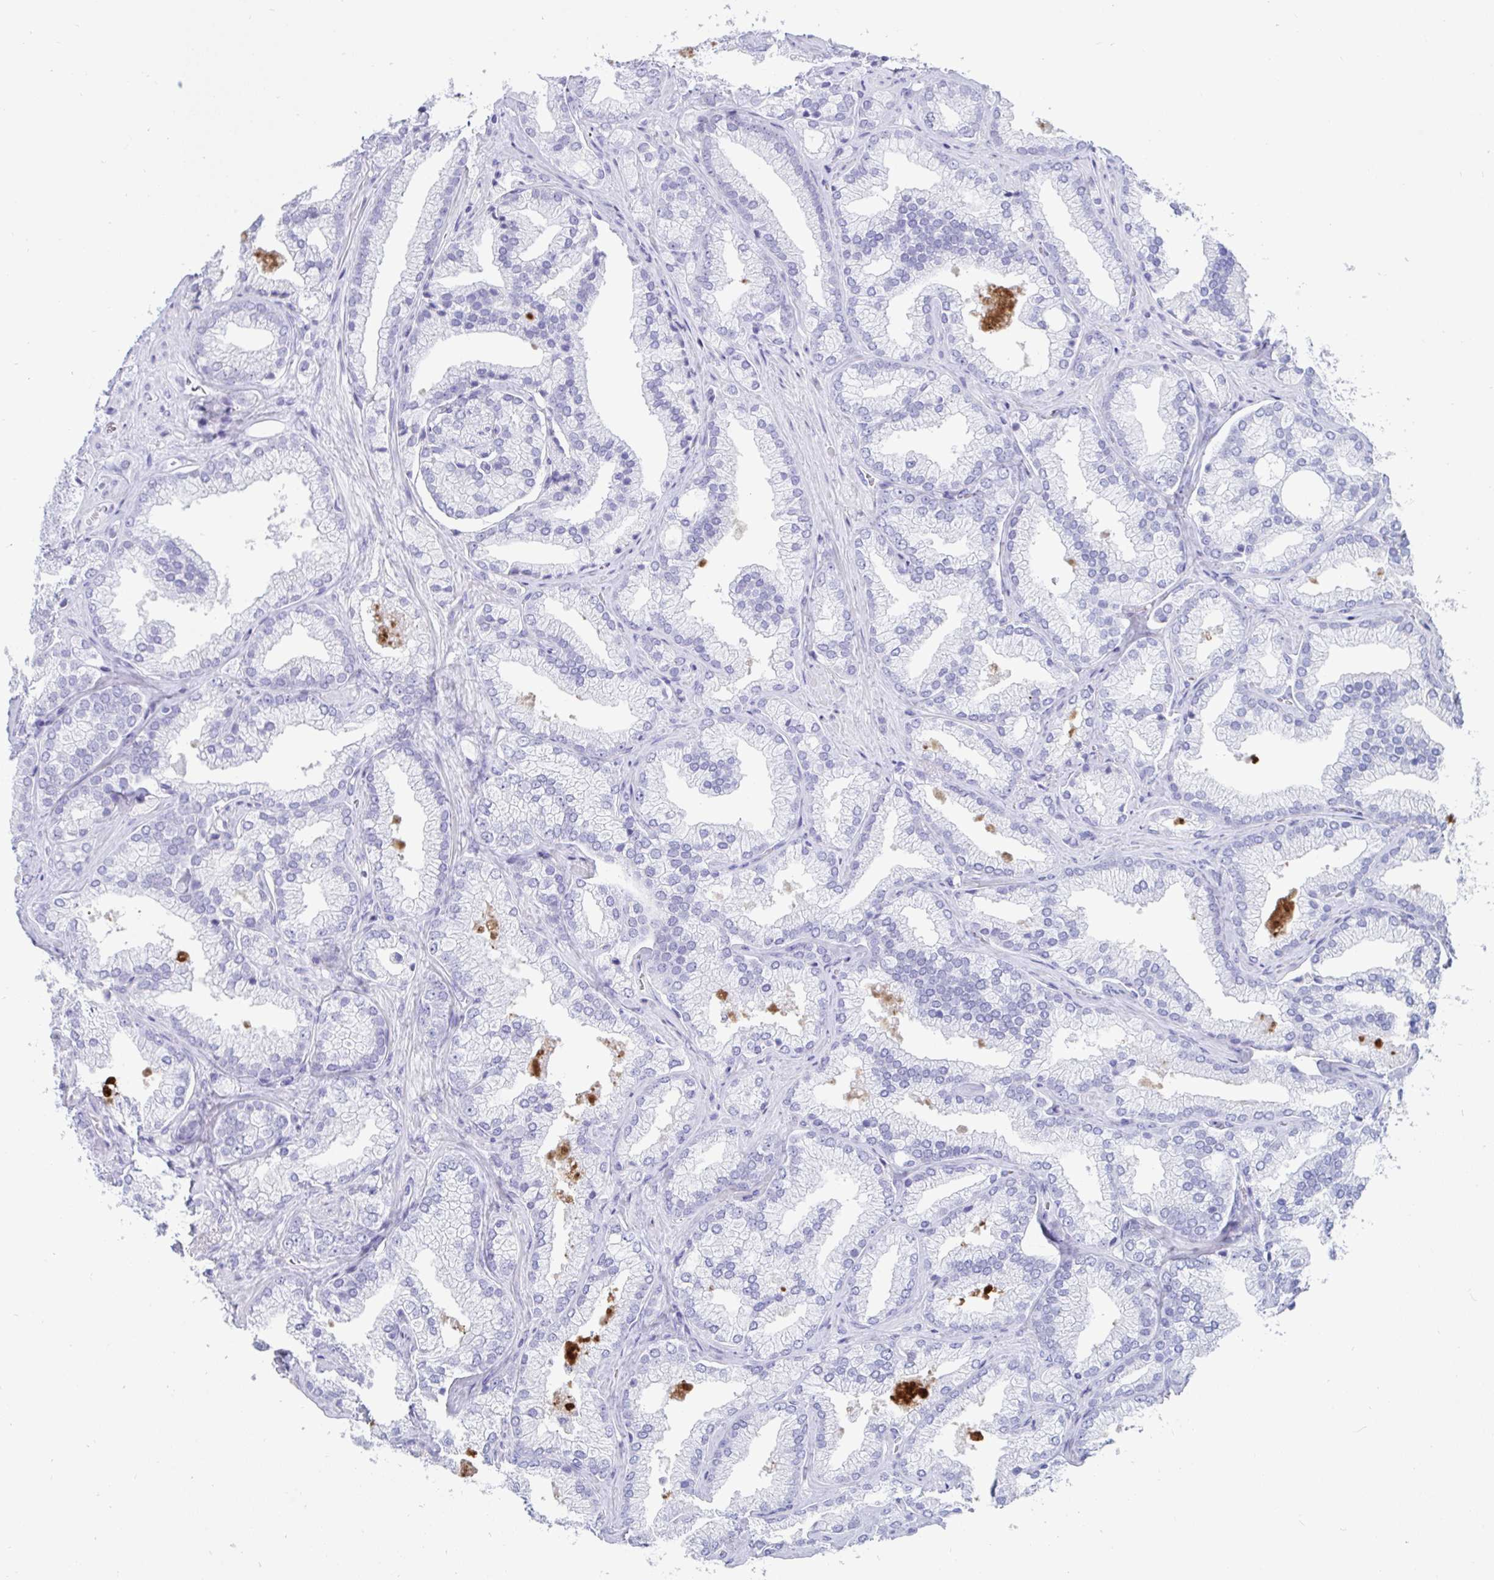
{"staining": {"intensity": "negative", "quantity": "none", "location": "none"}, "tissue": "prostate cancer", "cell_type": "Tumor cells", "image_type": "cancer", "snomed": [{"axis": "morphology", "description": "Adenocarcinoma, High grade"}, {"axis": "topography", "description": "Prostate"}], "caption": "The image reveals no significant expression in tumor cells of high-grade adenocarcinoma (prostate).", "gene": "GKN2", "patient": {"sex": "male", "age": 68}}